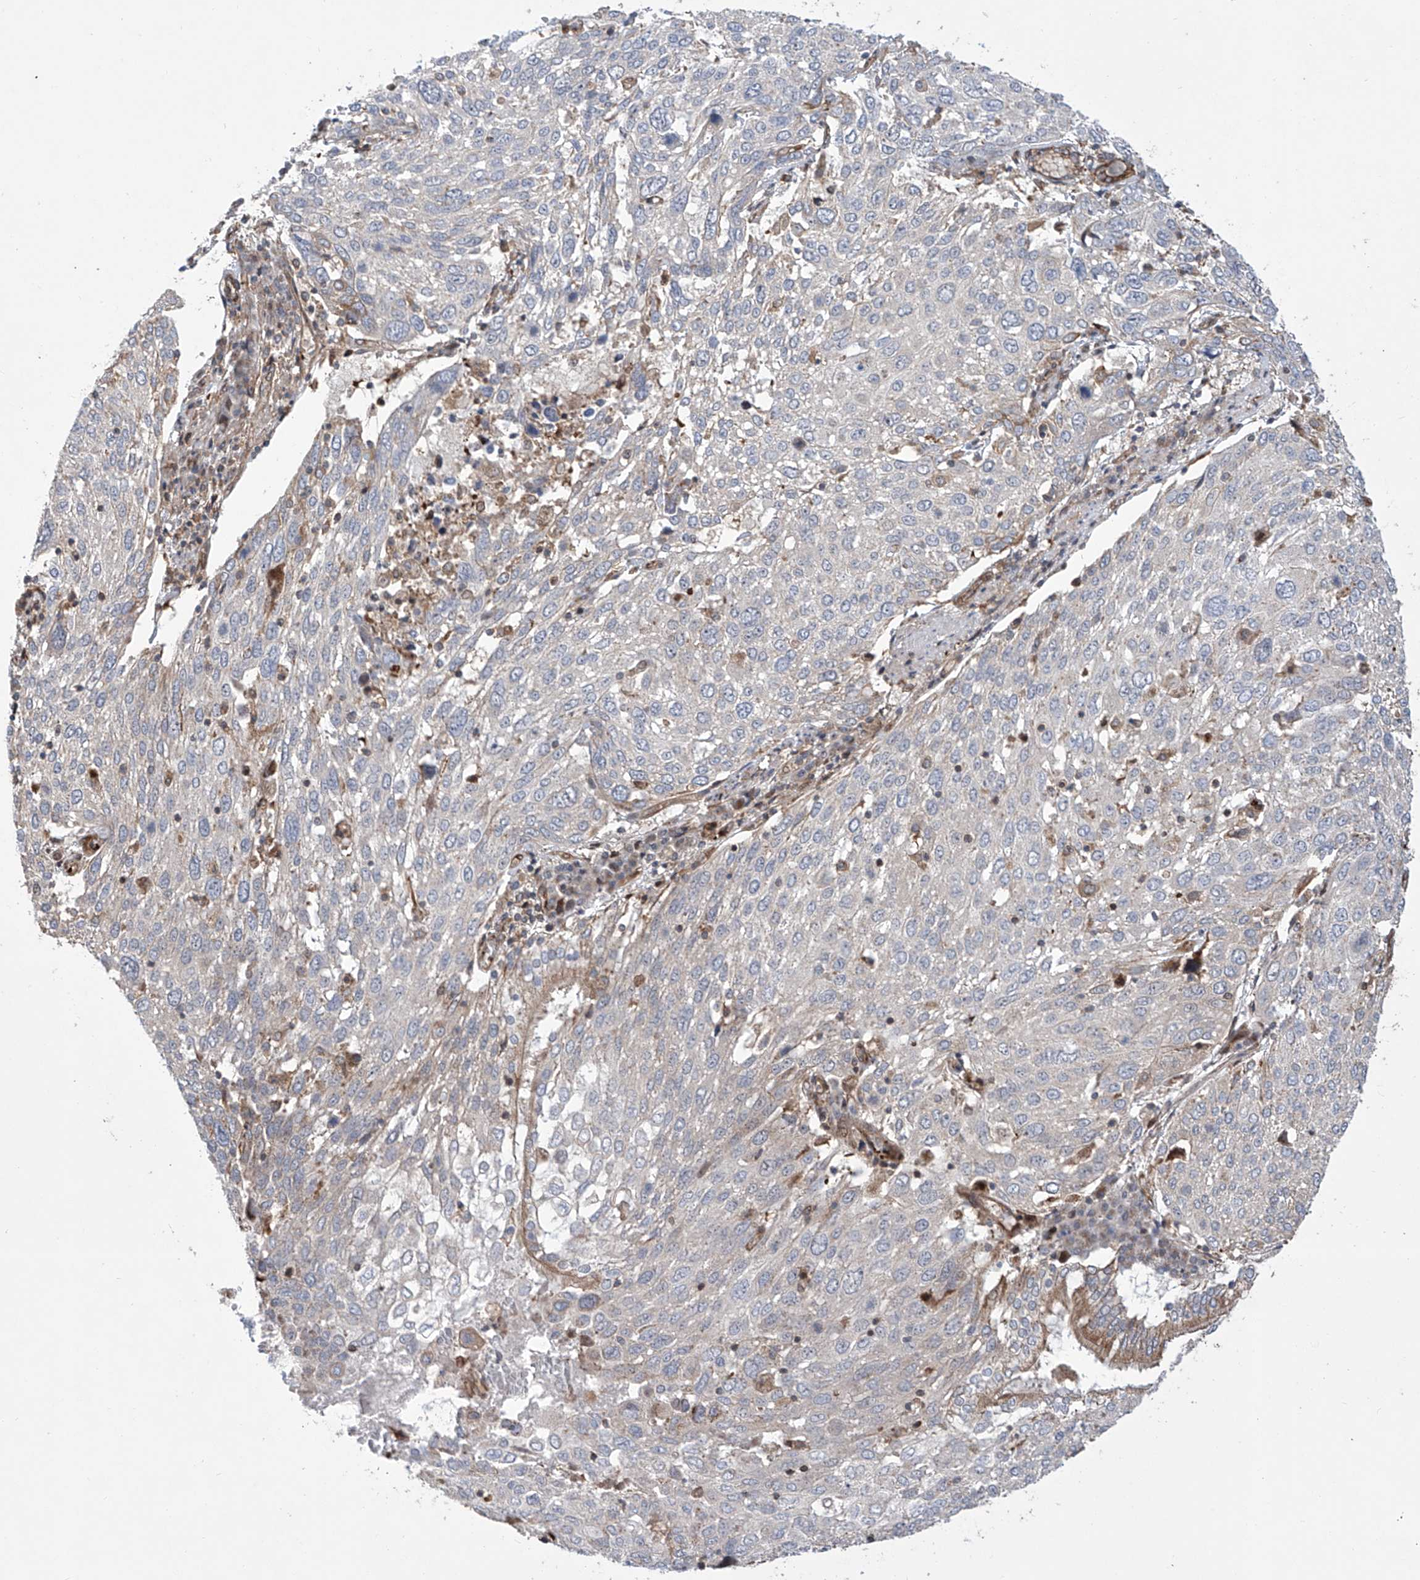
{"staining": {"intensity": "negative", "quantity": "none", "location": "none"}, "tissue": "lung cancer", "cell_type": "Tumor cells", "image_type": "cancer", "snomed": [{"axis": "morphology", "description": "Squamous cell carcinoma, NOS"}, {"axis": "topography", "description": "Lung"}], "caption": "This is a image of IHC staining of lung squamous cell carcinoma, which shows no positivity in tumor cells. (DAB (3,3'-diaminobenzidine) immunohistochemistry (IHC) visualized using brightfield microscopy, high magnification).", "gene": "APAF1", "patient": {"sex": "male", "age": 65}}